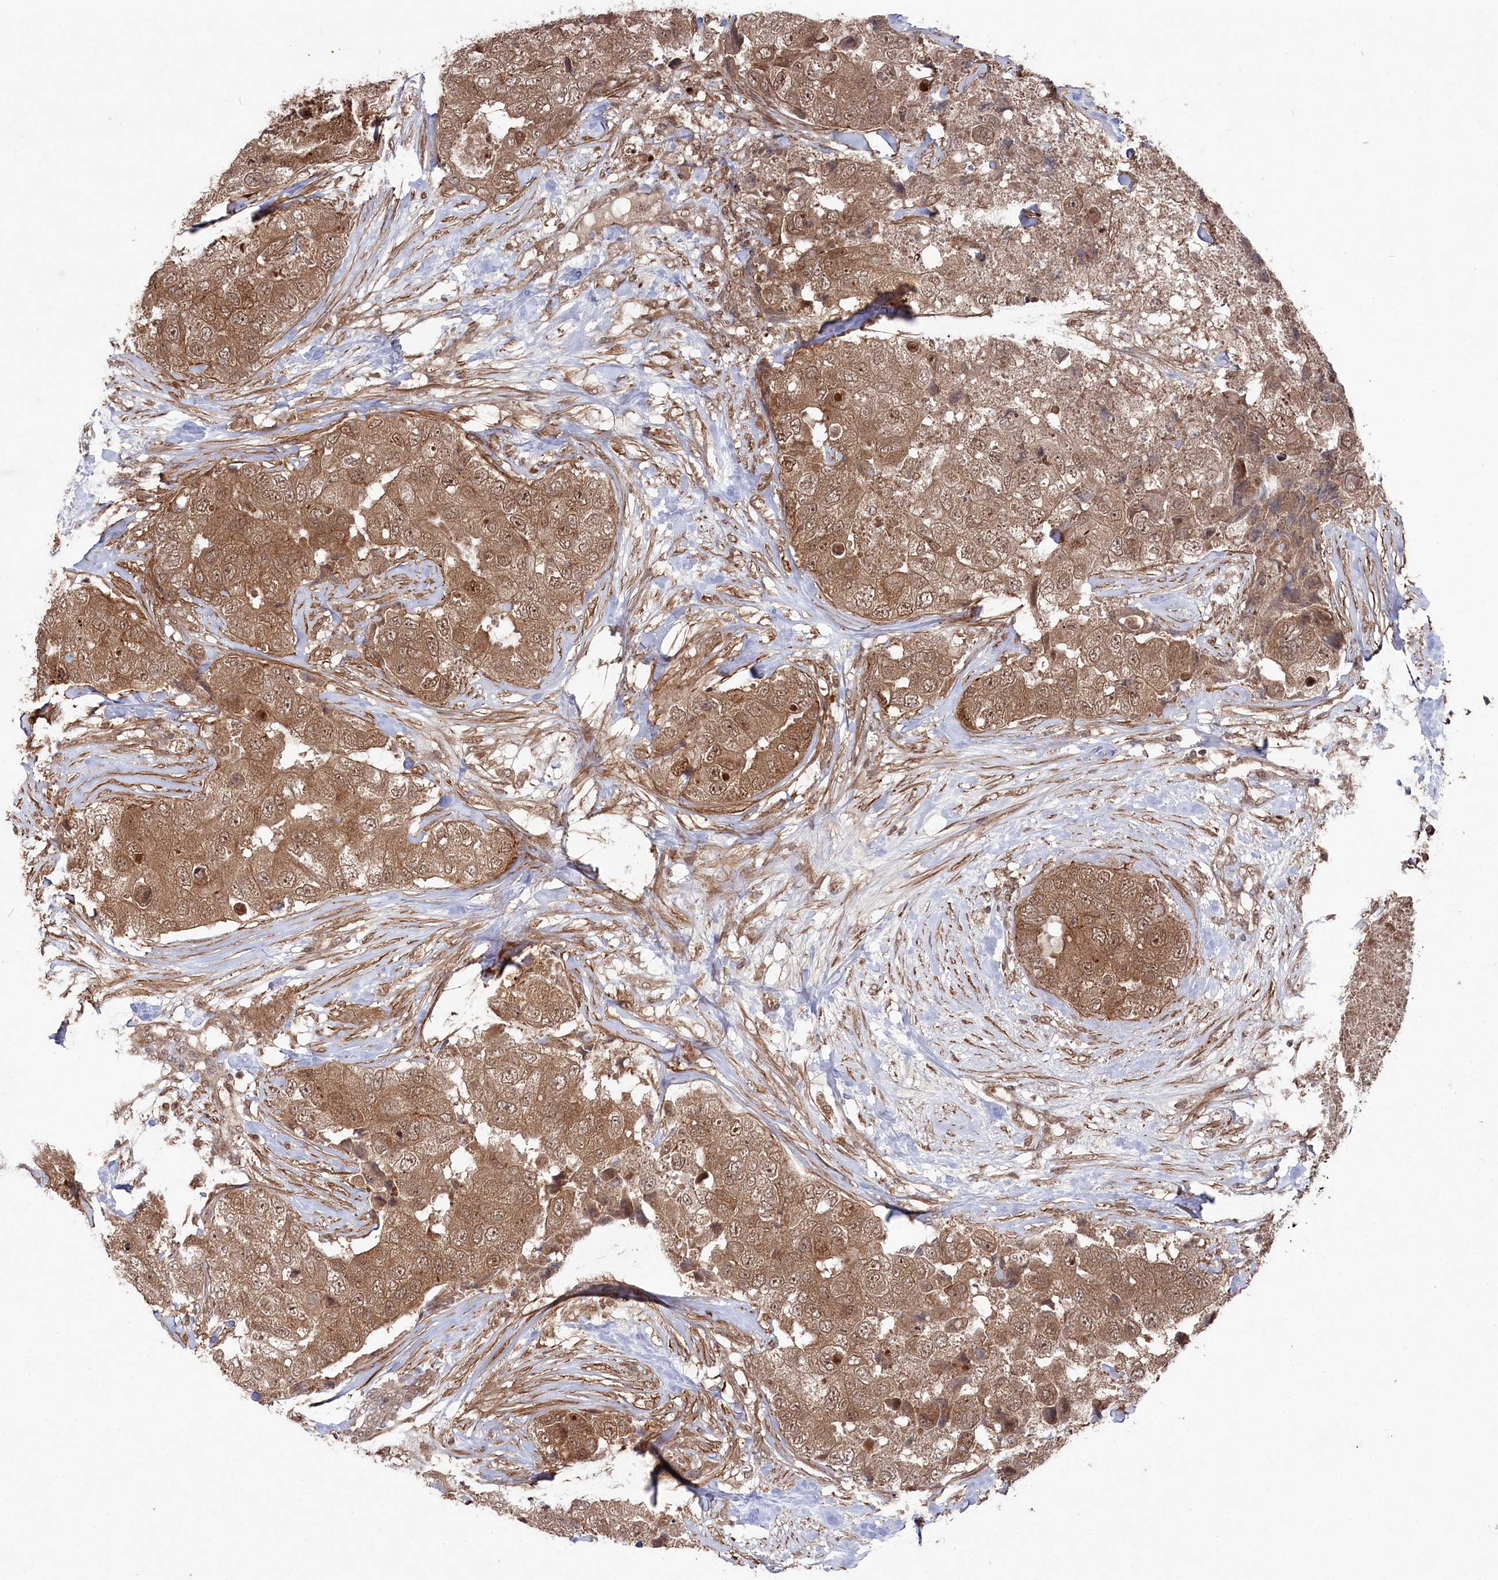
{"staining": {"intensity": "moderate", "quantity": ">75%", "location": "cytoplasmic/membranous,nuclear"}, "tissue": "breast cancer", "cell_type": "Tumor cells", "image_type": "cancer", "snomed": [{"axis": "morphology", "description": "Duct carcinoma"}, {"axis": "topography", "description": "Breast"}], "caption": "About >75% of tumor cells in human breast cancer exhibit moderate cytoplasmic/membranous and nuclear protein positivity as visualized by brown immunohistochemical staining.", "gene": "BORCS7", "patient": {"sex": "female", "age": 62}}